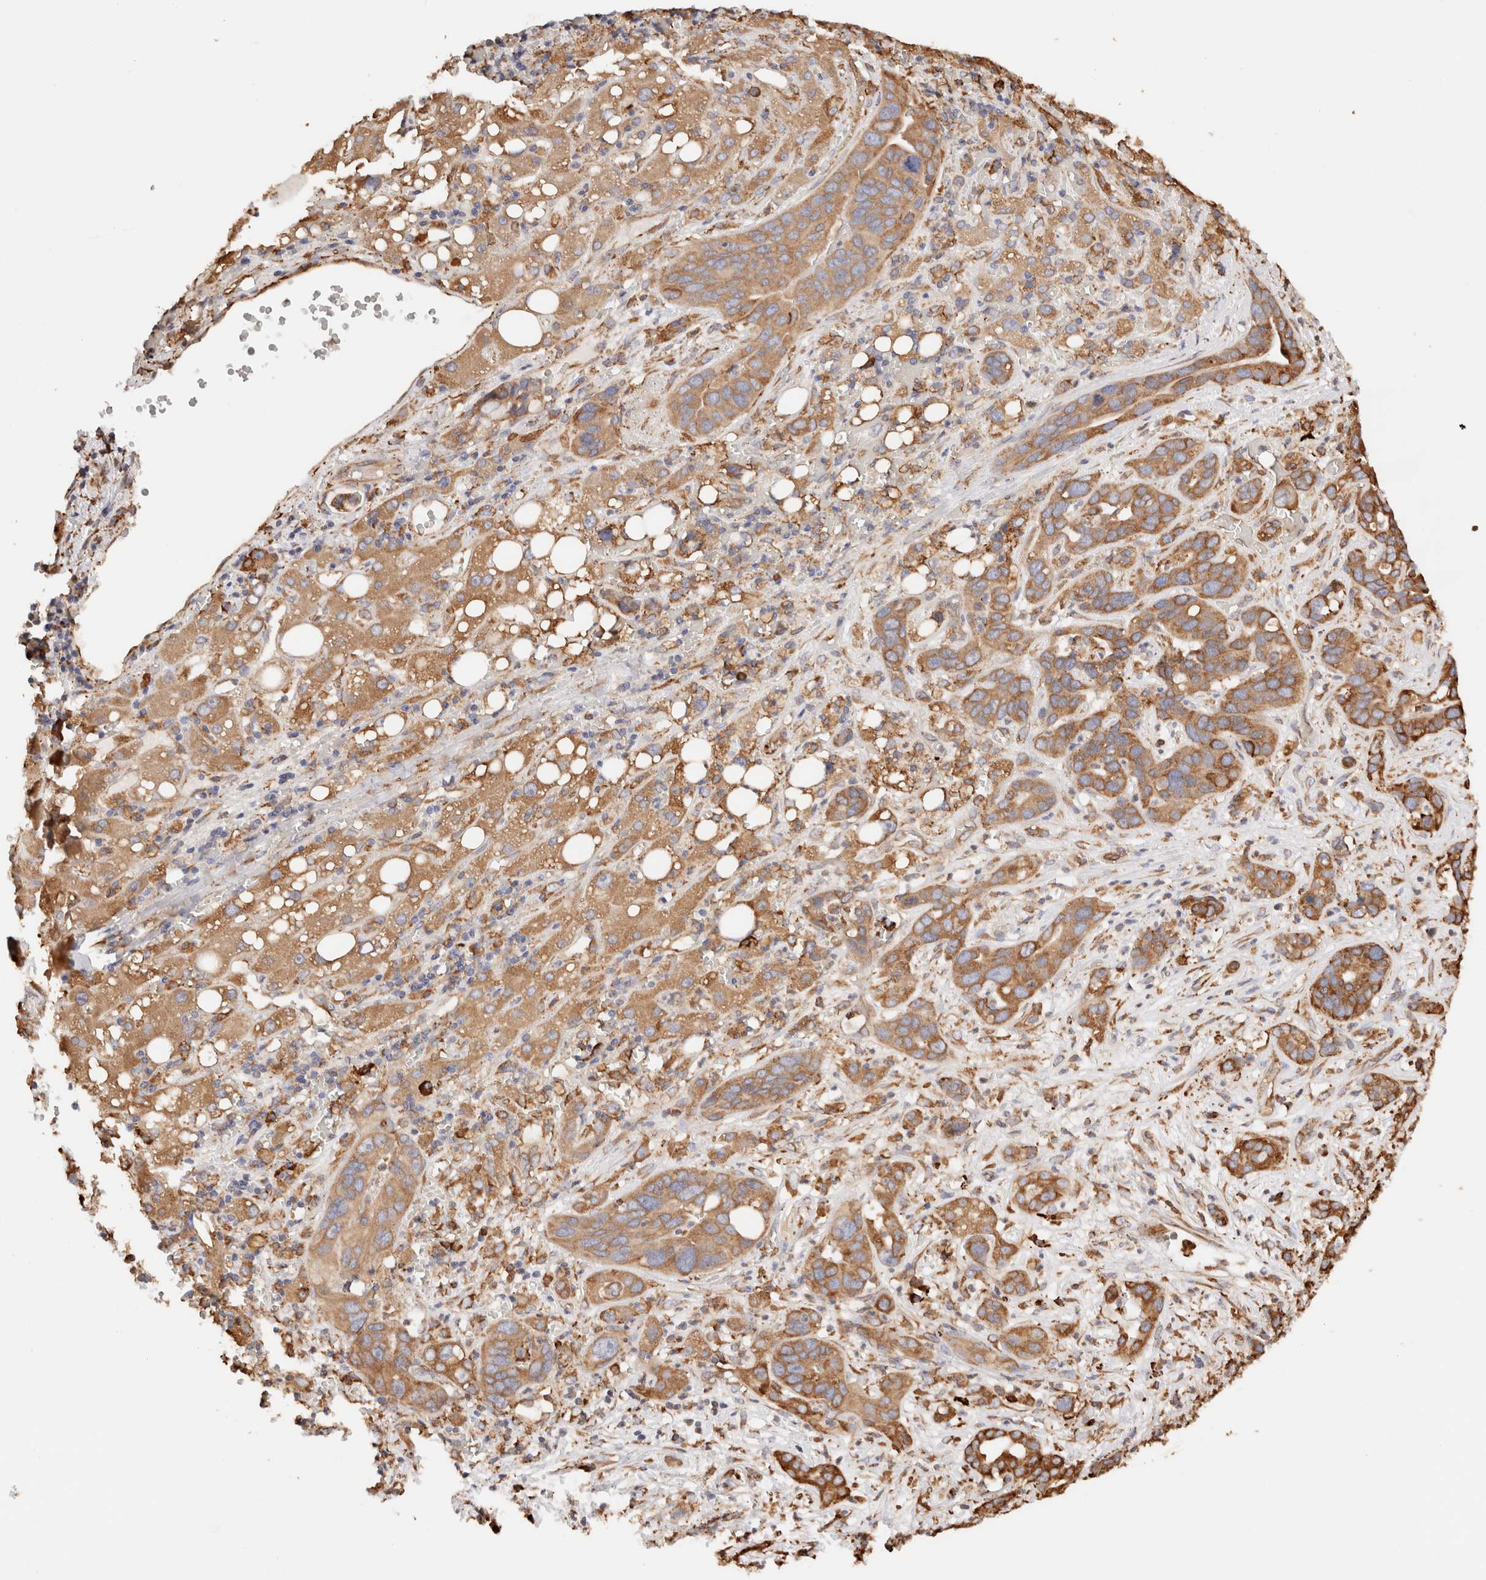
{"staining": {"intensity": "moderate", "quantity": ">75%", "location": "cytoplasmic/membranous"}, "tissue": "liver cancer", "cell_type": "Tumor cells", "image_type": "cancer", "snomed": [{"axis": "morphology", "description": "Cholangiocarcinoma"}, {"axis": "topography", "description": "Liver"}], "caption": "IHC histopathology image of liver cancer (cholangiocarcinoma) stained for a protein (brown), which demonstrates medium levels of moderate cytoplasmic/membranous positivity in about >75% of tumor cells.", "gene": "FER", "patient": {"sex": "female", "age": 65}}